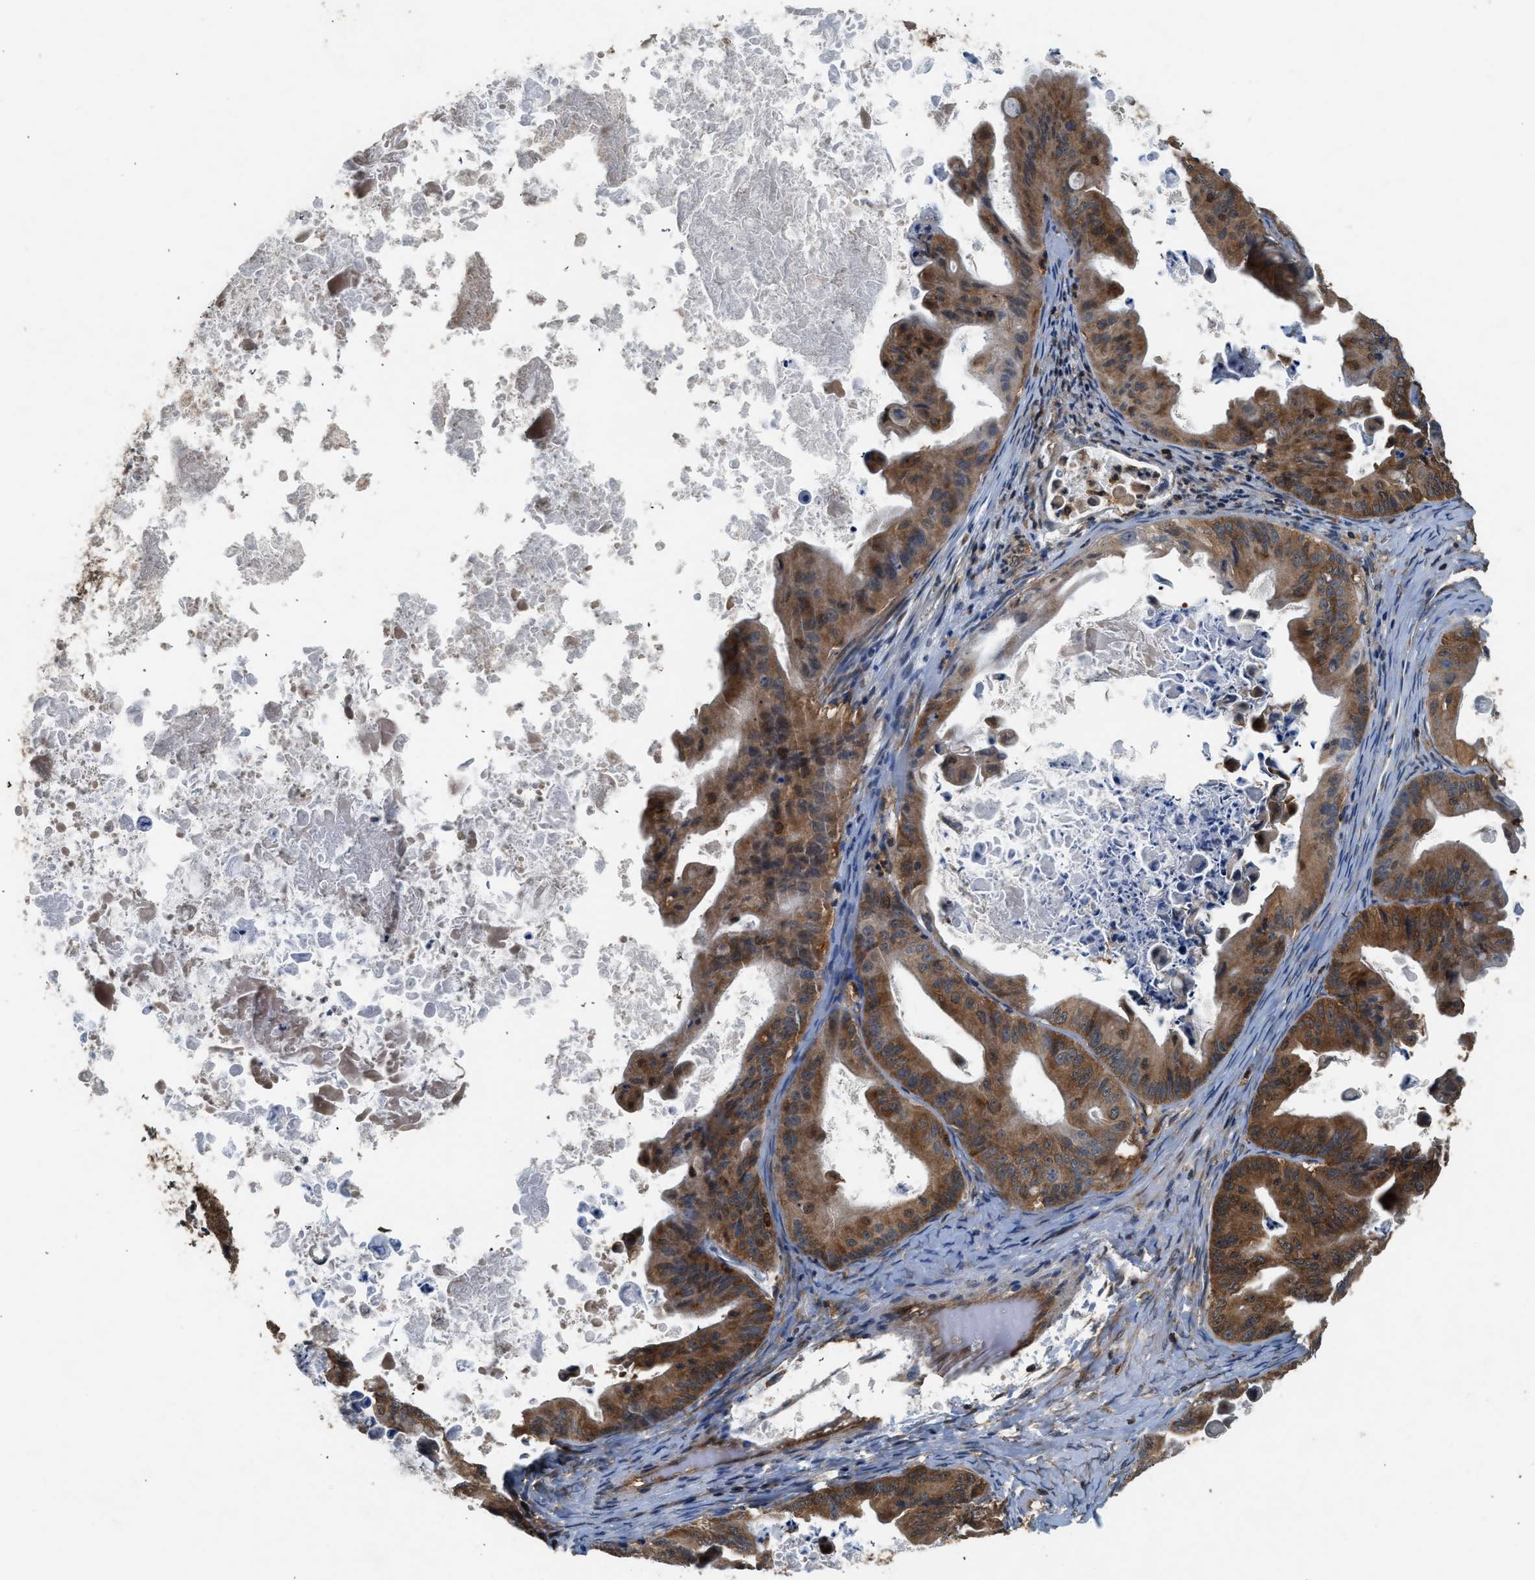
{"staining": {"intensity": "moderate", "quantity": ">75%", "location": "cytoplasmic/membranous"}, "tissue": "ovarian cancer", "cell_type": "Tumor cells", "image_type": "cancer", "snomed": [{"axis": "morphology", "description": "Cystadenocarcinoma, mucinous, NOS"}, {"axis": "topography", "description": "Ovary"}], "caption": "Immunohistochemistry (IHC) photomicrograph of neoplastic tissue: human ovarian cancer (mucinous cystadenocarcinoma) stained using immunohistochemistry shows medium levels of moderate protein expression localized specifically in the cytoplasmic/membranous of tumor cells, appearing as a cytoplasmic/membranous brown color.", "gene": "OXSR1", "patient": {"sex": "female", "age": 37}}